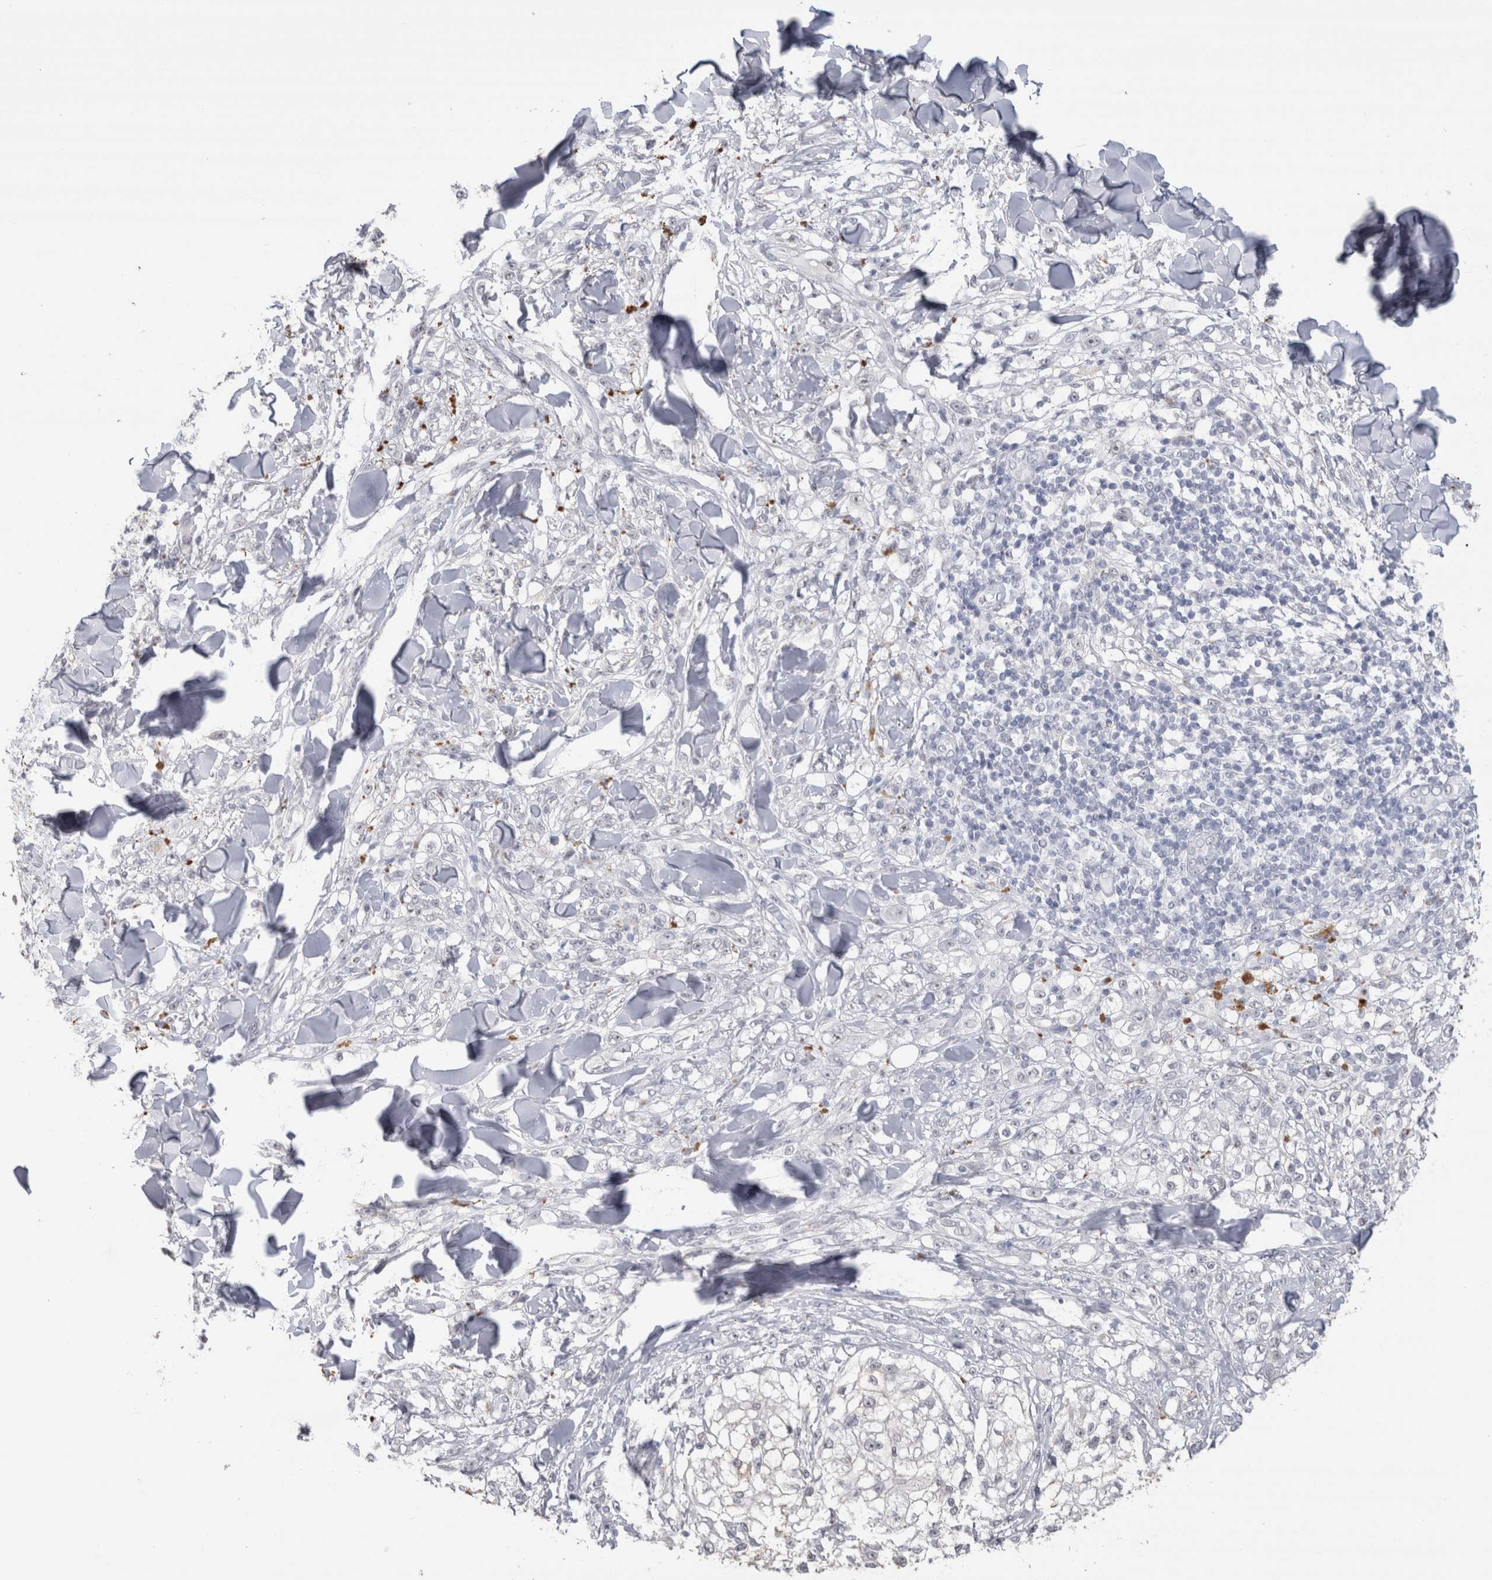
{"staining": {"intensity": "negative", "quantity": "none", "location": "none"}, "tissue": "melanoma", "cell_type": "Tumor cells", "image_type": "cancer", "snomed": [{"axis": "morphology", "description": "Malignant melanoma, NOS"}, {"axis": "topography", "description": "Skin of head"}], "caption": "A high-resolution photomicrograph shows immunohistochemistry (IHC) staining of malignant melanoma, which reveals no significant expression in tumor cells.", "gene": "CDH17", "patient": {"sex": "male", "age": 83}}